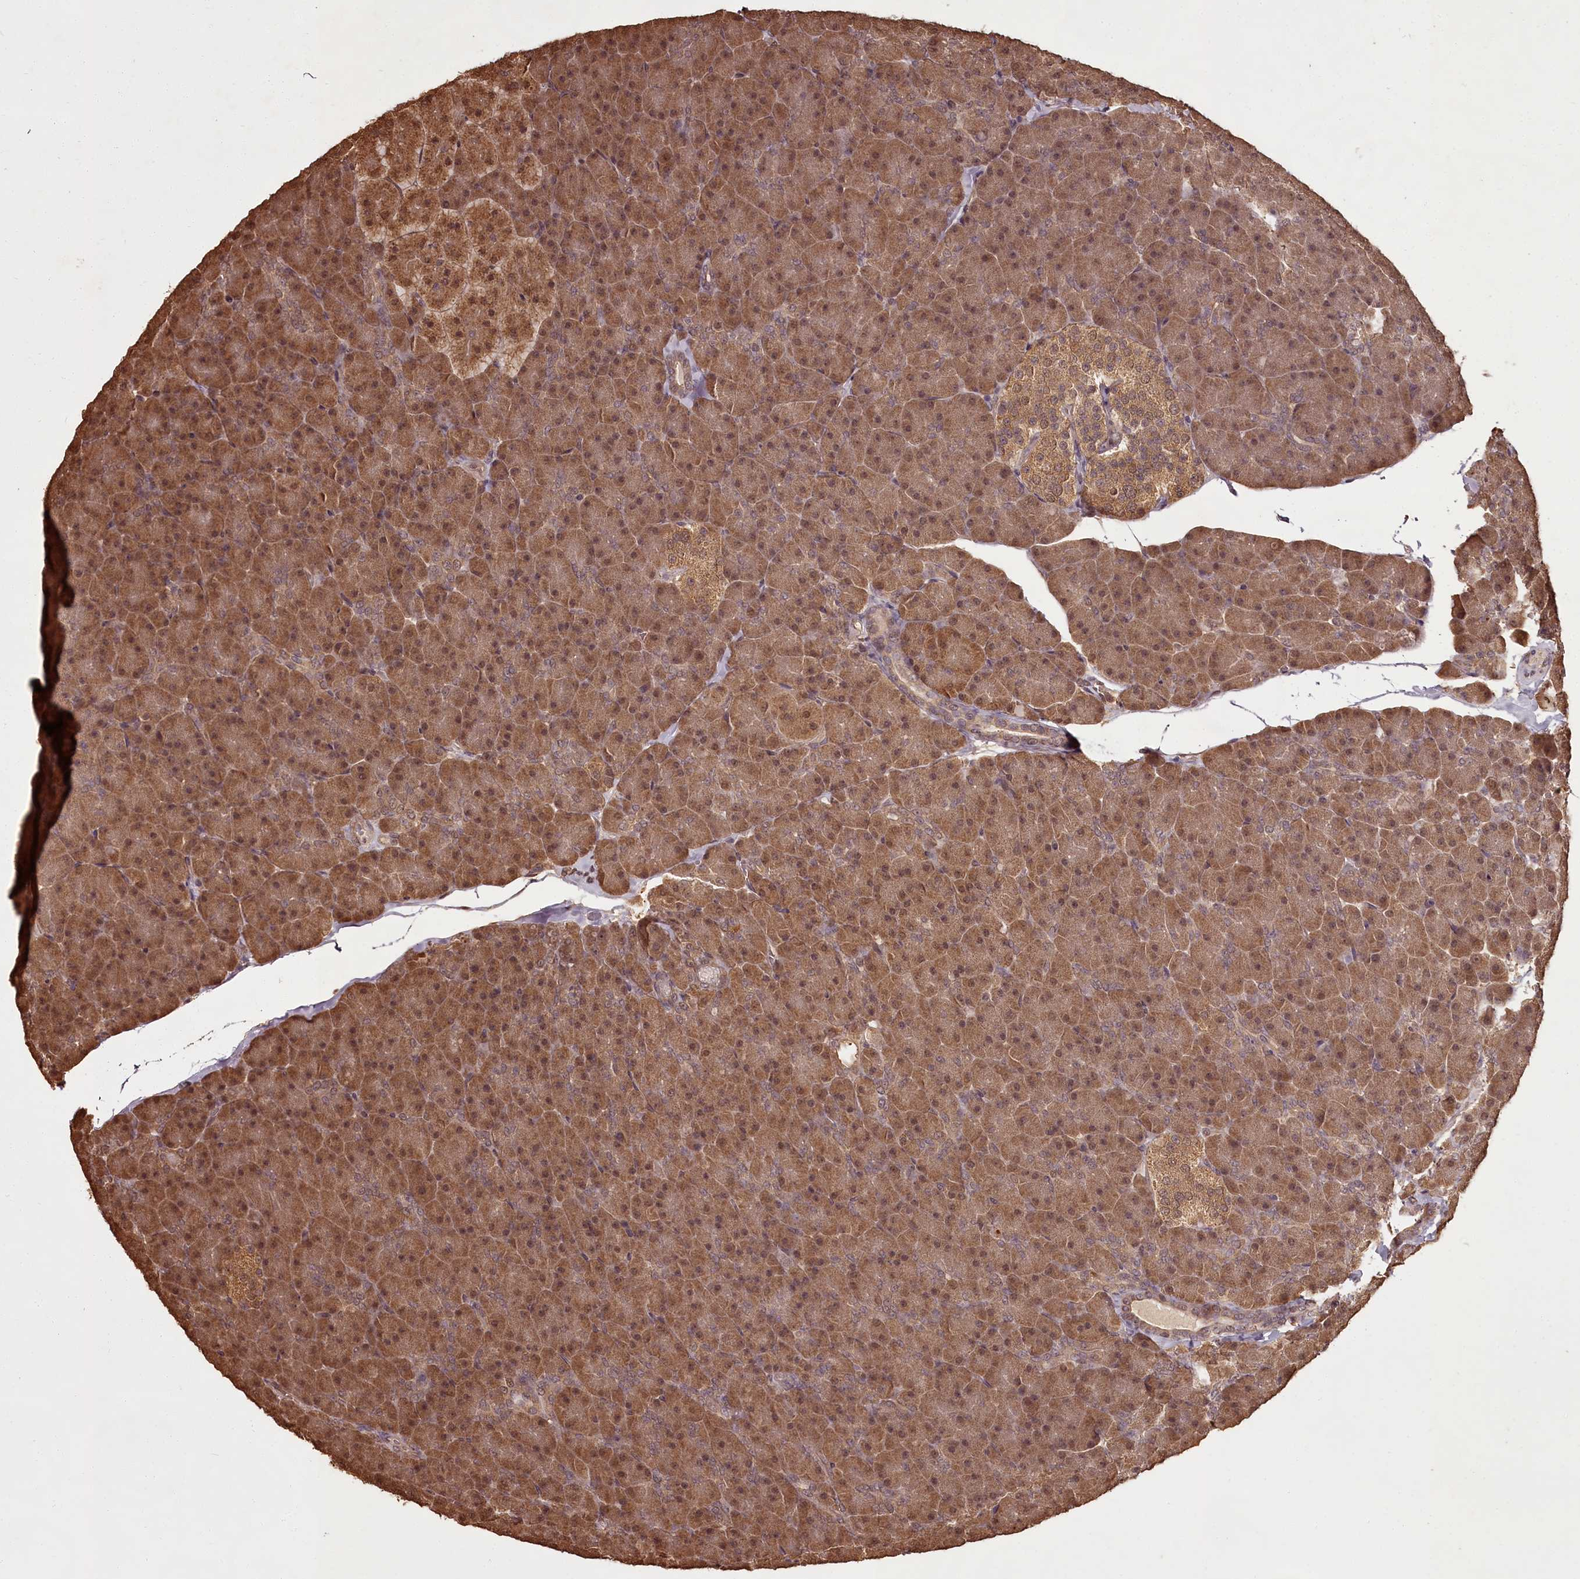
{"staining": {"intensity": "strong", "quantity": ">75%", "location": "cytoplasmic/membranous,nuclear"}, "tissue": "pancreas", "cell_type": "Exocrine glandular cells", "image_type": "normal", "snomed": [{"axis": "morphology", "description": "Normal tissue, NOS"}, {"axis": "topography", "description": "Pancreas"}], "caption": "About >75% of exocrine glandular cells in benign human pancreas show strong cytoplasmic/membranous,nuclear protein positivity as visualized by brown immunohistochemical staining.", "gene": "NPRL2", "patient": {"sex": "male", "age": 36}}